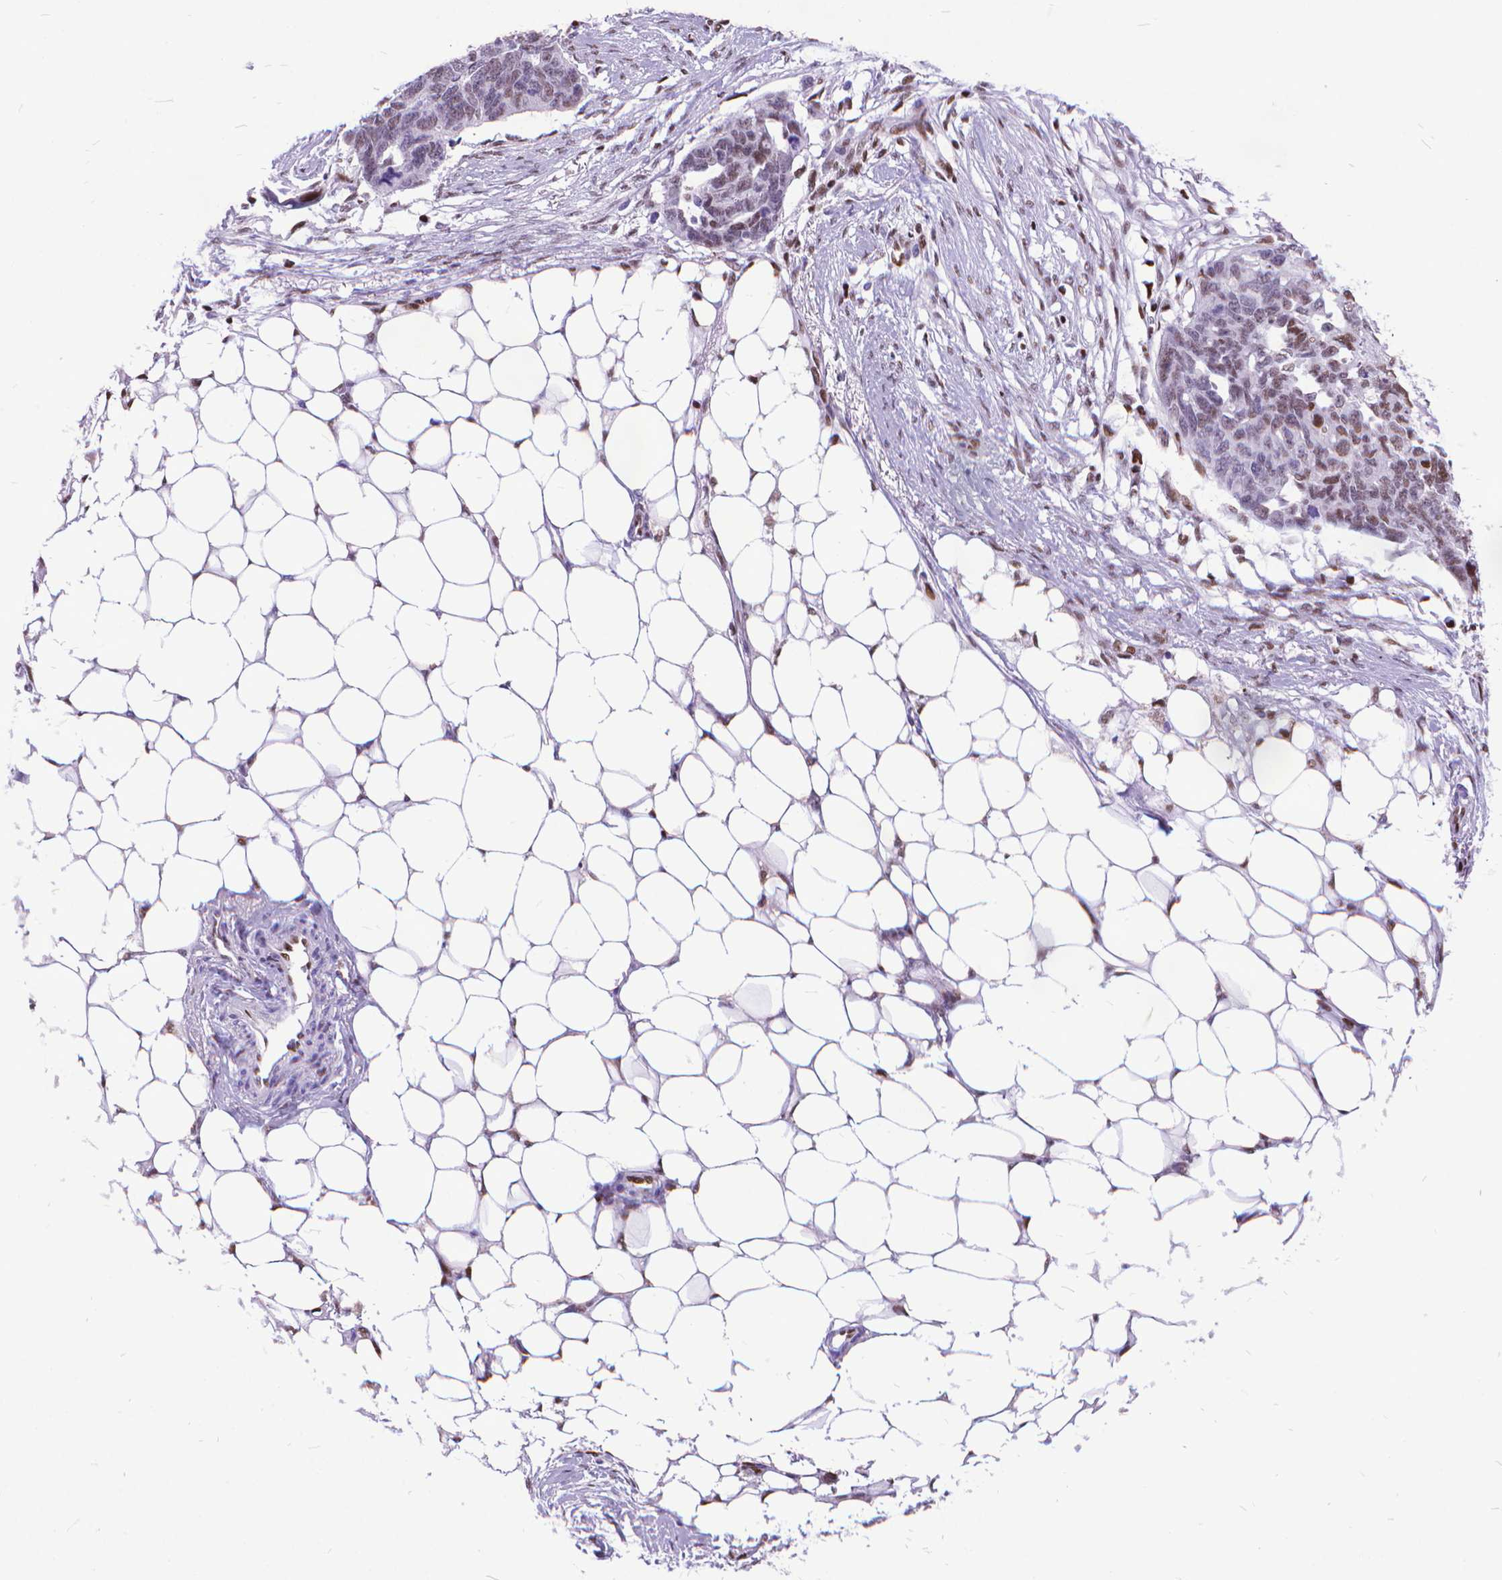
{"staining": {"intensity": "weak", "quantity": "<25%", "location": "nuclear"}, "tissue": "ovarian cancer", "cell_type": "Tumor cells", "image_type": "cancer", "snomed": [{"axis": "morphology", "description": "Cystadenocarcinoma, serous, NOS"}, {"axis": "topography", "description": "Ovary"}], "caption": "Human ovarian cancer stained for a protein using immunohistochemistry (IHC) demonstrates no positivity in tumor cells.", "gene": "POLE4", "patient": {"sex": "female", "age": 69}}